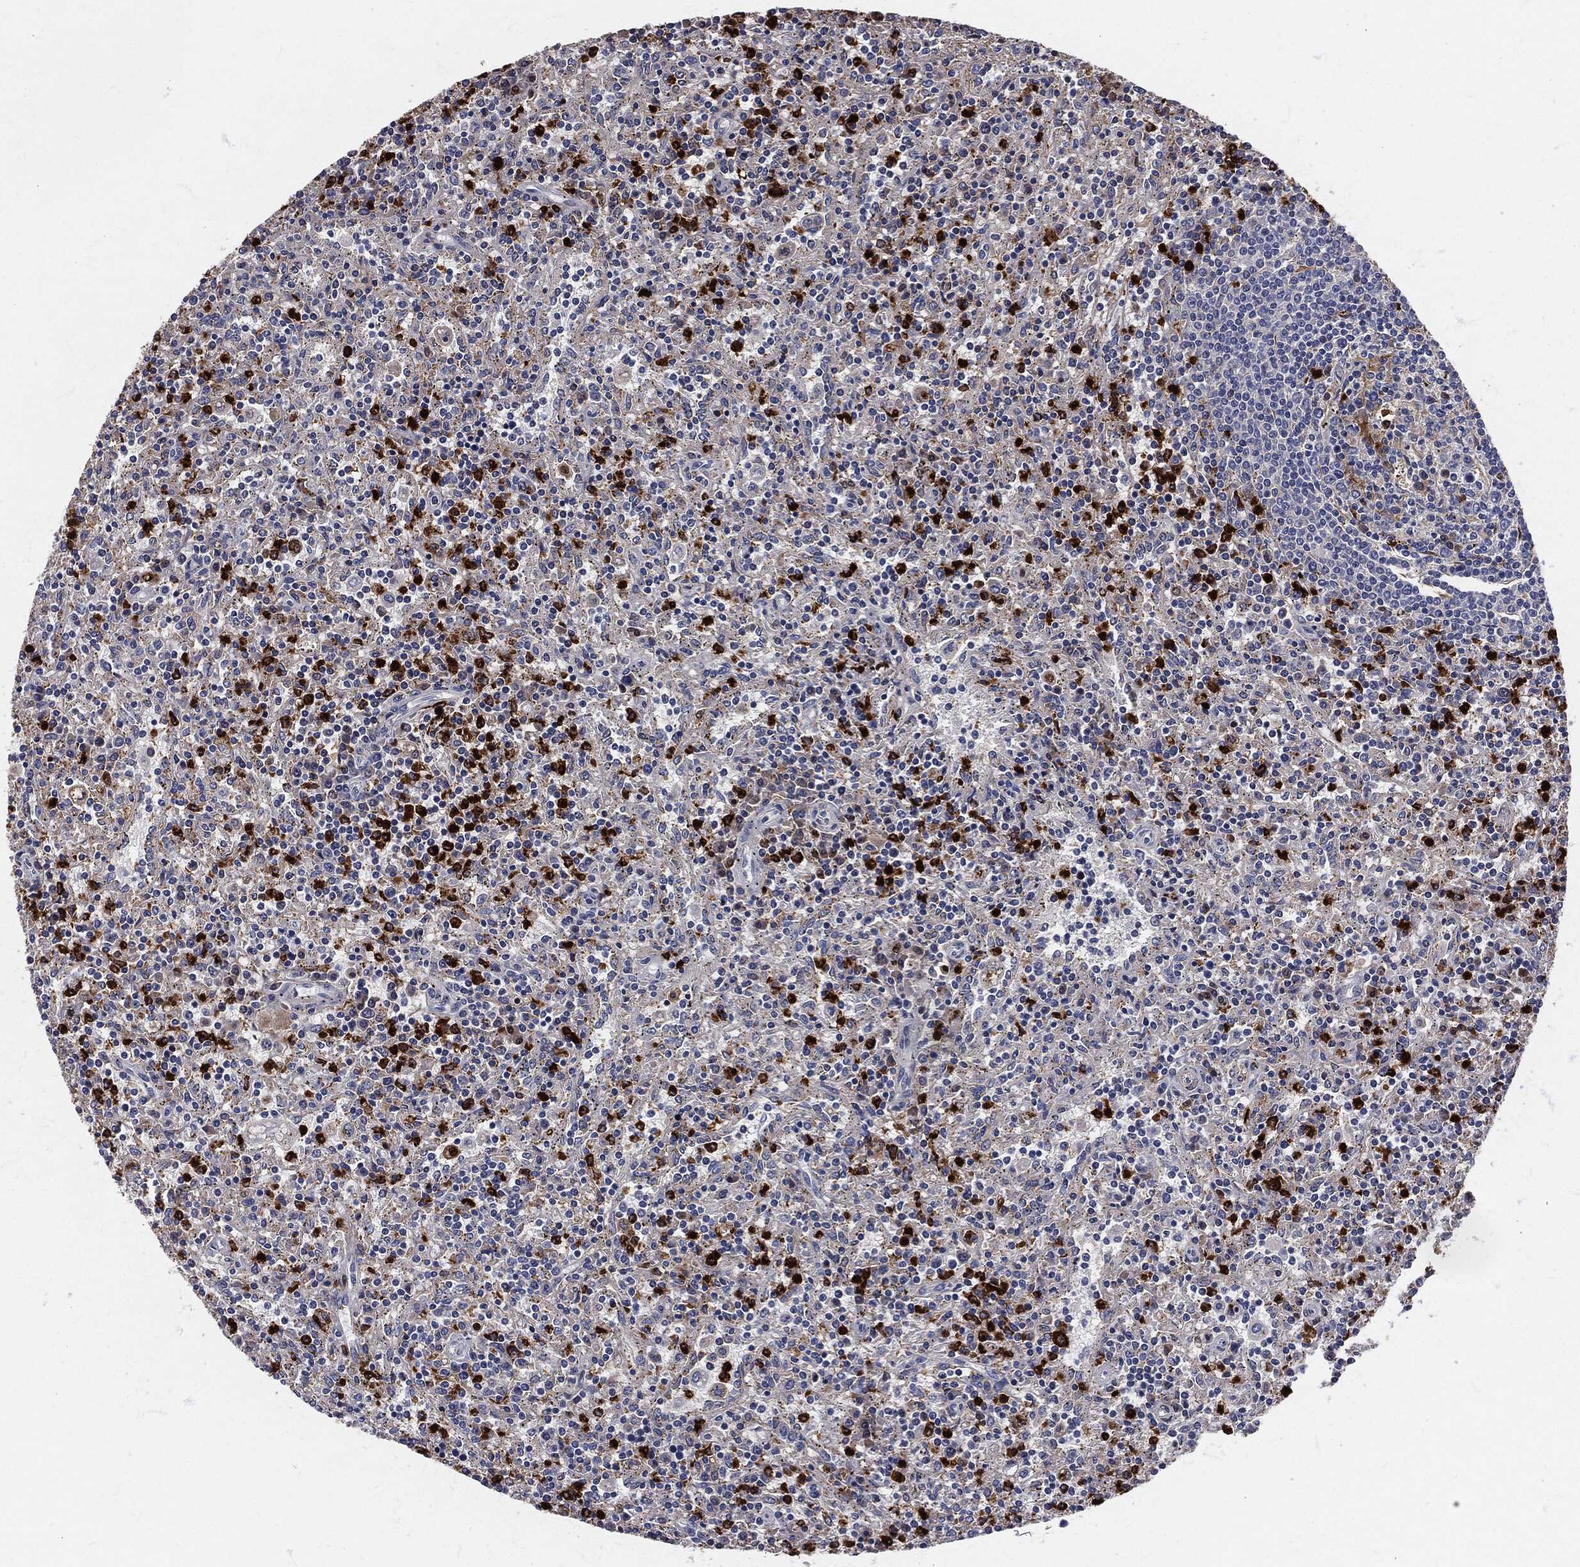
{"staining": {"intensity": "negative", "quantity": "none", "location": "none"}, "tissue": "lymphoma", "cell_type": "Tumor cells", "image_type": "cancer", "snomed": [{"axis": "morphology", "description": "Malignant lymphoma, non-Hodgkin's type, Low grade"}, {"axis": "topography", "description": "Spleen"}], "caption": "Malignant lymphoma, non-Hodgkin's type (low-grade) stained for a protein using IHC displays no expression tumor cells.", "gene": "MPO", "patient": {"sex": "male", "age": 62}}